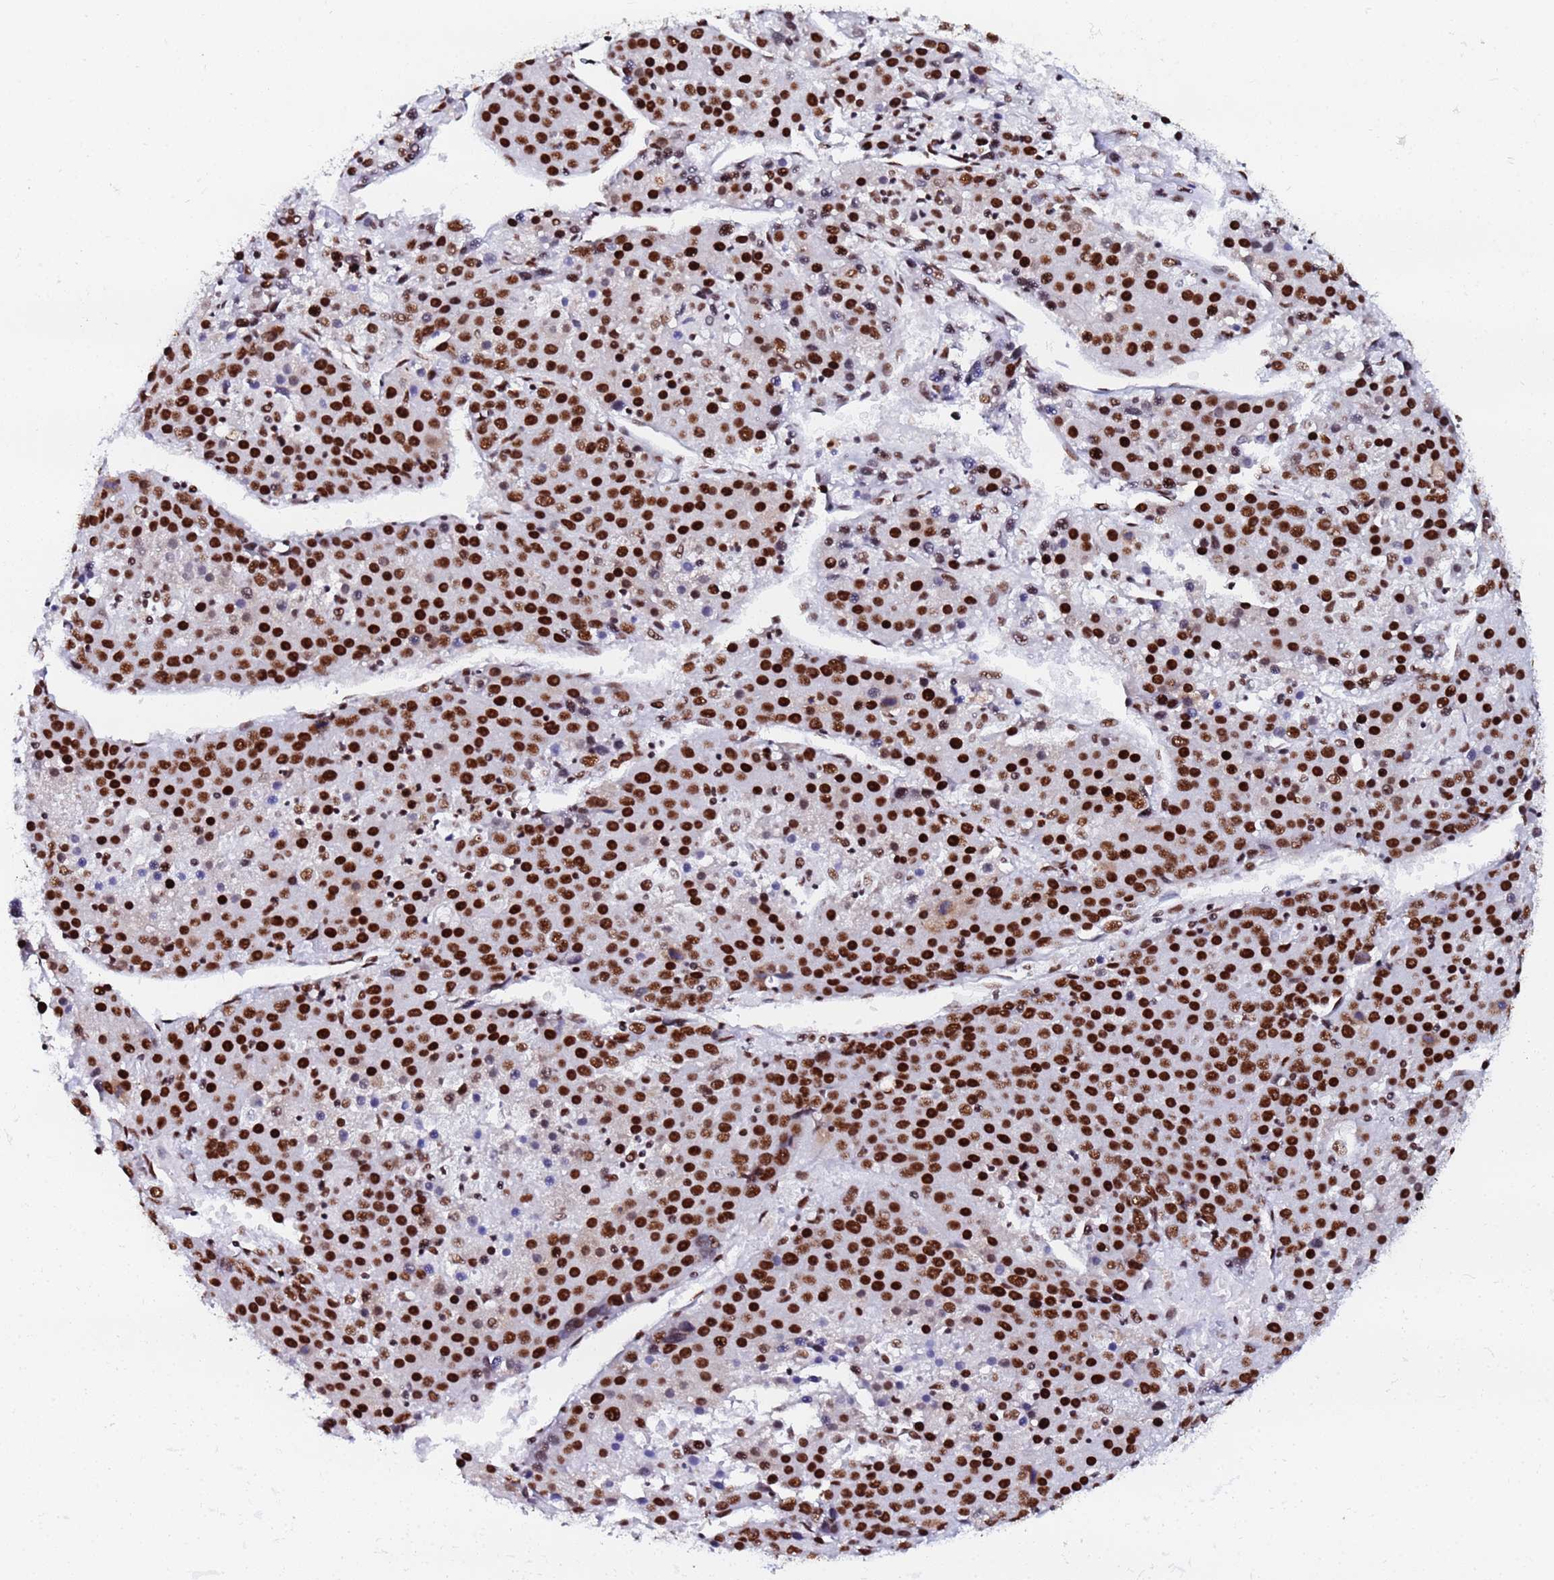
{"staining": {"intensity": "strong", "quantity": ">75%", "location": "nuclear"}, "tissue": "liver cancer", "cell_type": "Tumor cells", "image_type": "cancer", "snomed": [{"axis": "morphology", "description": "Carcinoma, Hepatocellular, NOS"}, {"axis": "topography", "description": "Liver"}], "caption": "Liver cancer (hepatocellular carcinoma) stained with DAB (3,3'-diaminobenzidine) immunohistochemistry displays high levels of strong nuclear positivity in approximately >75% of tumor cells.", "gene": "SNRPA1", "patient": {"sex": "male", "age": 55}}